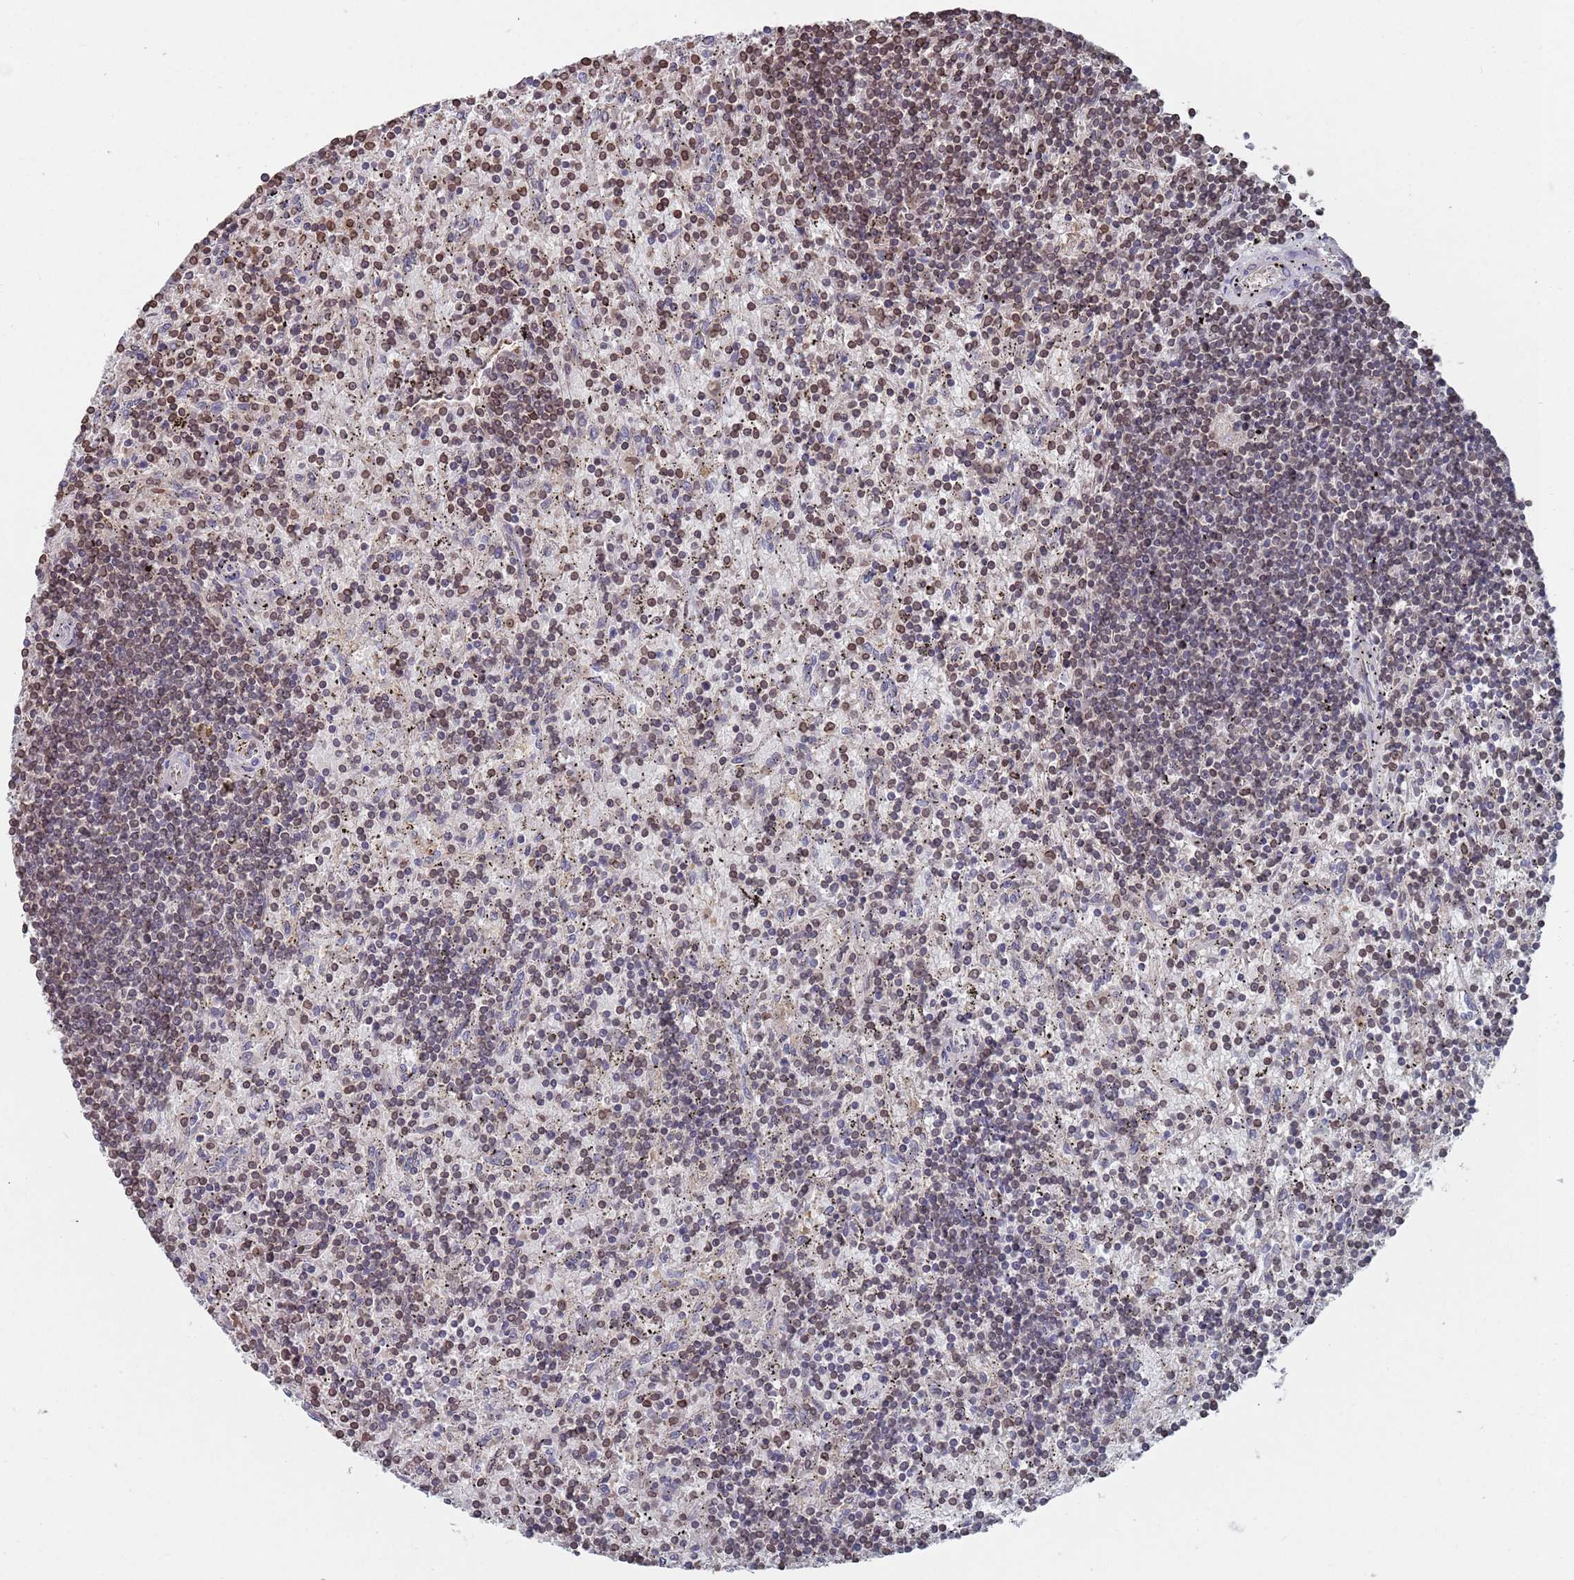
{"staining": {"intensity": "moderate", "quantity": "25%-75%", "location": "nuclear"}, "tissue": "lymphoma", "cell_type": "Tumor cells", "image_type": "cancer", "snomed": [{"axis": "morphology", "description": "Malignant lymphoma, non-Hodgkin's type, Low grade"}, {"axis": "topography", "description": "Spleen"}], "caption": "Lymphoma stained for a protein demonstrates moderate nuclear positivity in tumor cells. (DAB IHC, brown staining for protein, blue staining for nuclei).", "gene": "SDHAF3", "patient": {"sex": "male", "age": 76}}